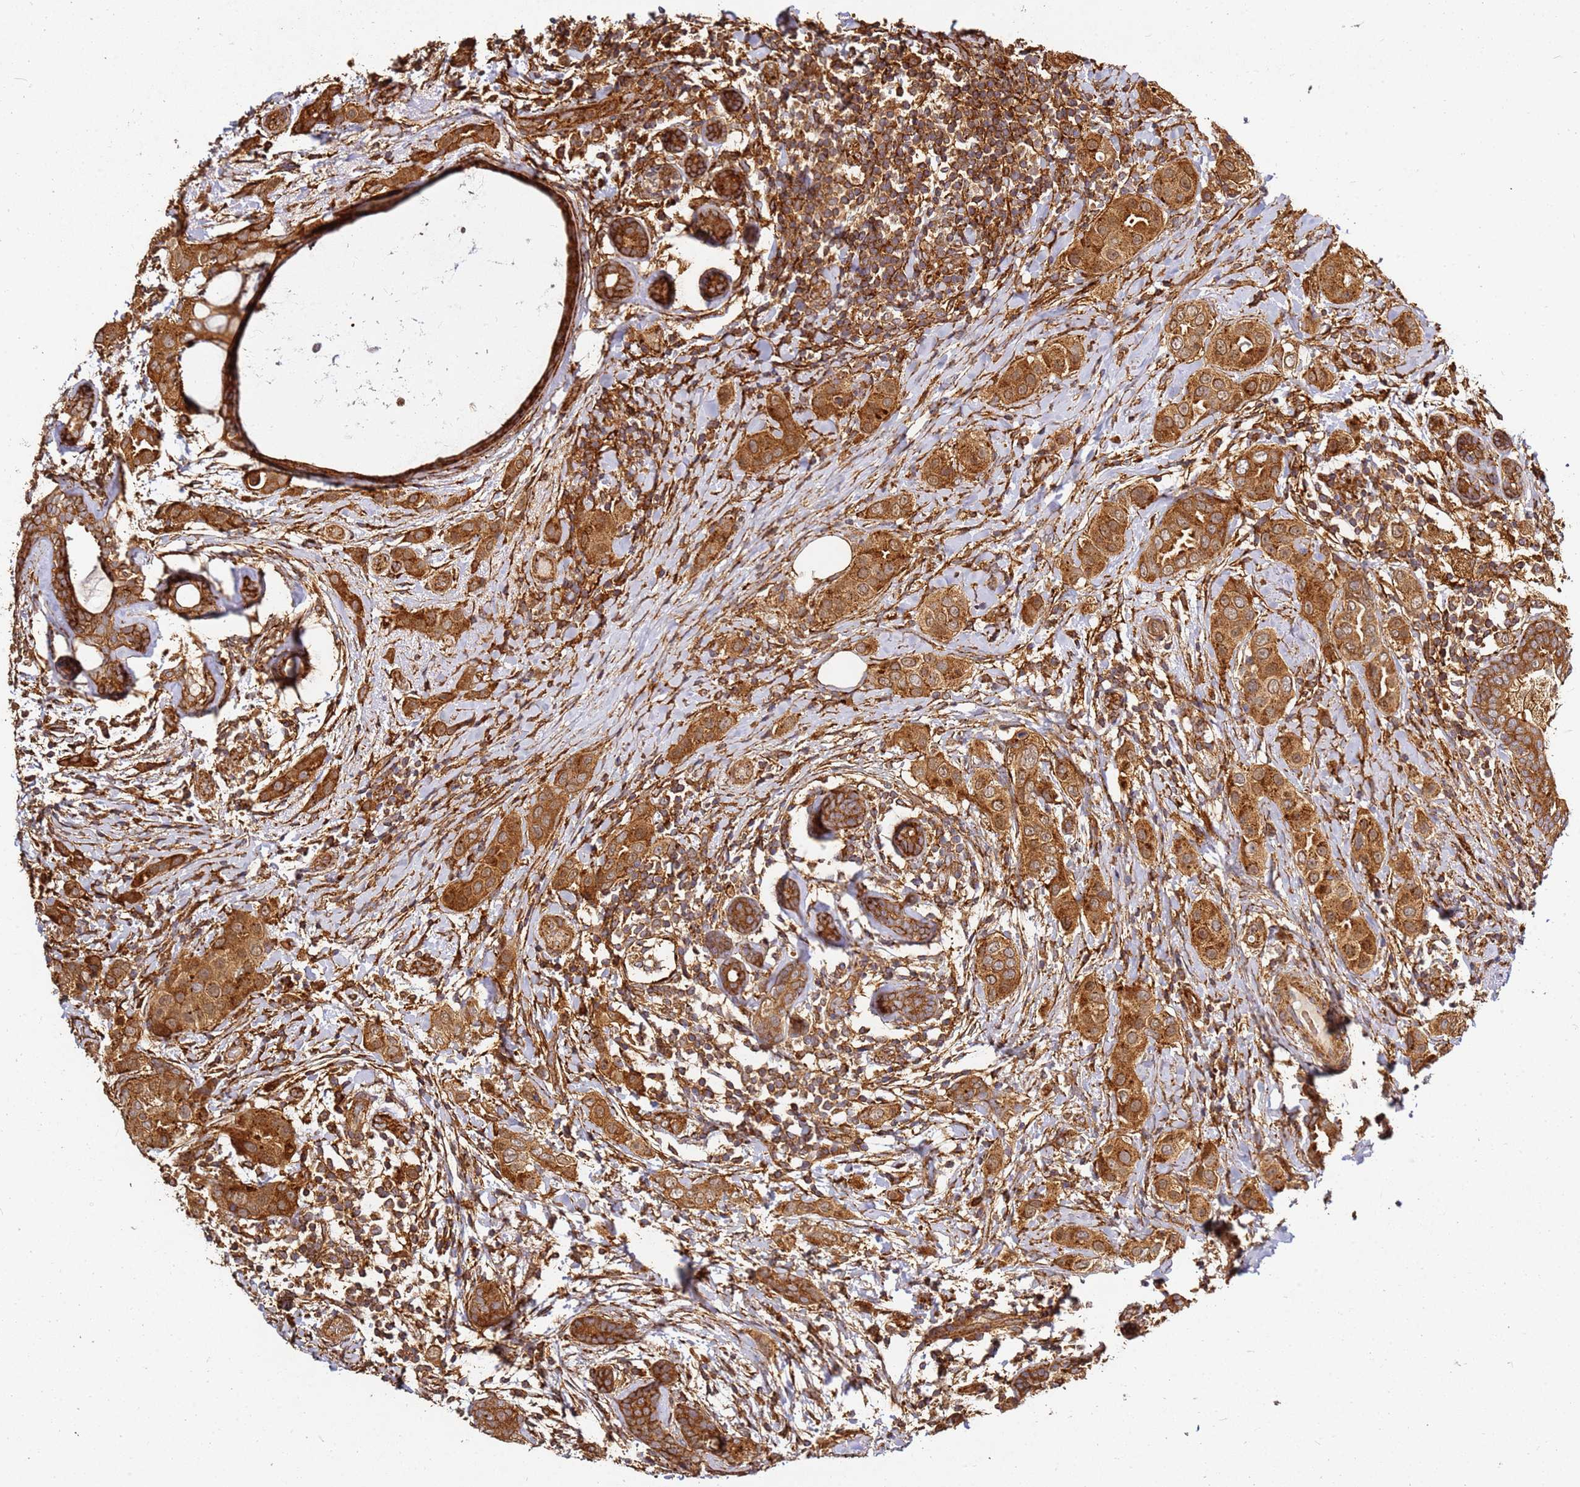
{"staining": {"intensity": "strong", "quantity": ">75%", "location": "cytoplasmic/membranous"}, "tissue": "breast cancer", "cell_type": "Tumor cells", "image_type": "cancer", "snomed": [{"axis": "morphology", "description": "Lobular carcinoma"}, {"axis": "topography", "description": "Breast"}], "caption": "Breast cancer tissue demonstrates strong cytoplasmic/membranous positivity in approximately >75% of tumor cells", "gene": "DVL3", "patient": {"sex": "female", "age": 51}}